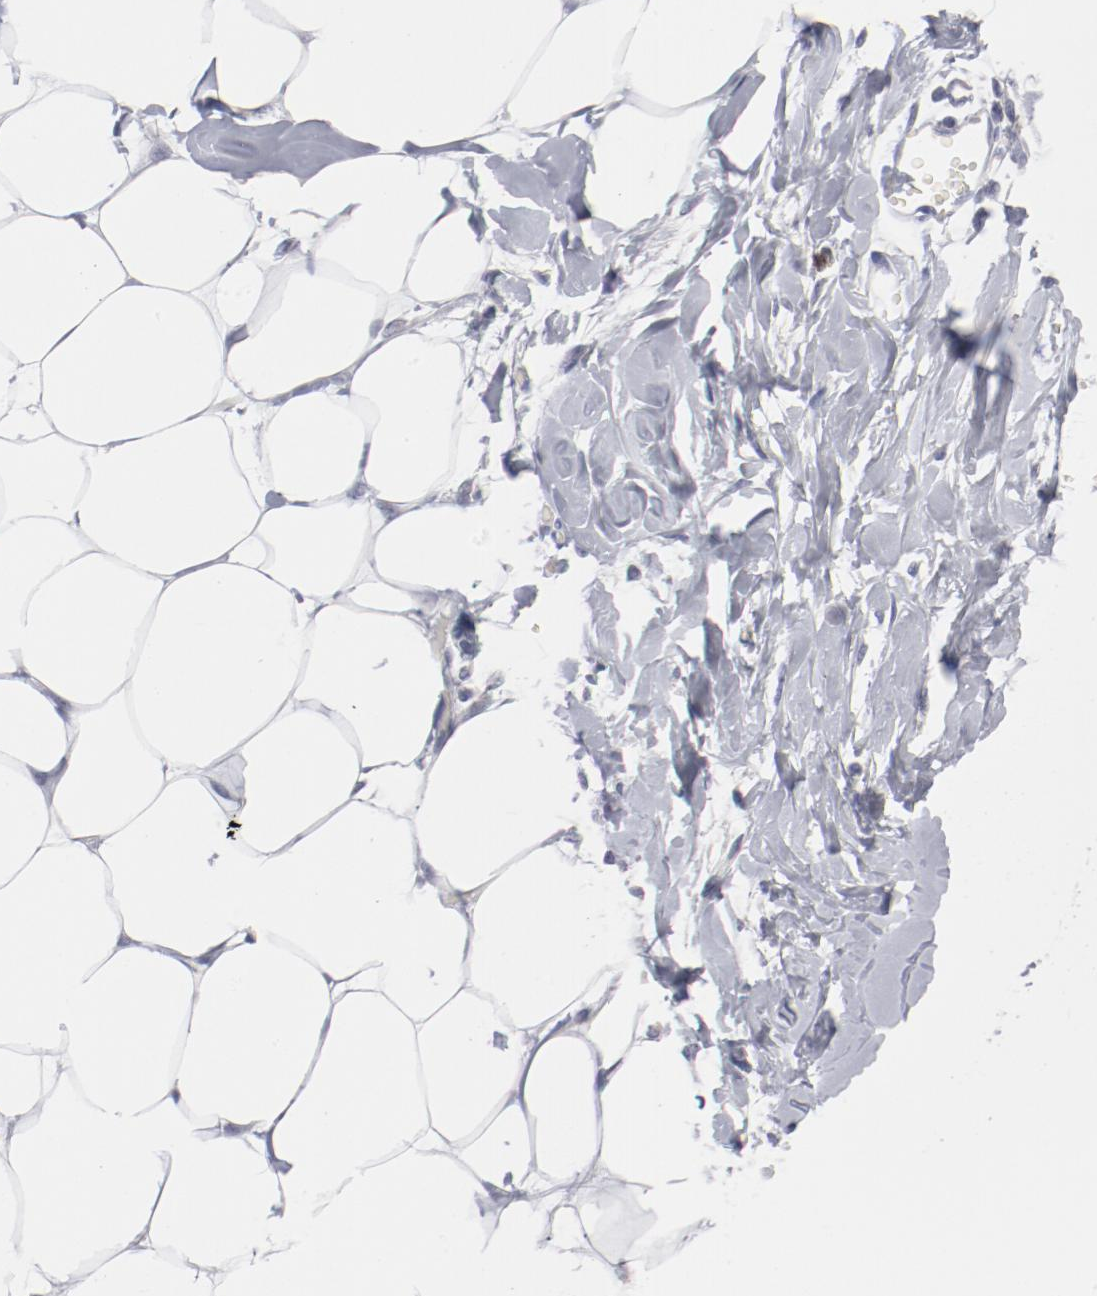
{"staining": {"intensity": "negative", "quantity": "none", "location": "none"}, "tissue": "breast", "cell_type": "Adipocytes", "image_type": "normal", "snomed": [{"axis": "morphology", "description": "Normal tissue, NOS"}, {"axis": "topography", "description": "Breast"}, {"axis": "topography", "description": "Adipose tissue"}], "caption": "The micrograph displays no significant staining in adipocytes of breast. (IHC, brightfield microscopy, high magnification).", "gene": "SH3BGR", "patient": {"sex": "female", "age": 25}}